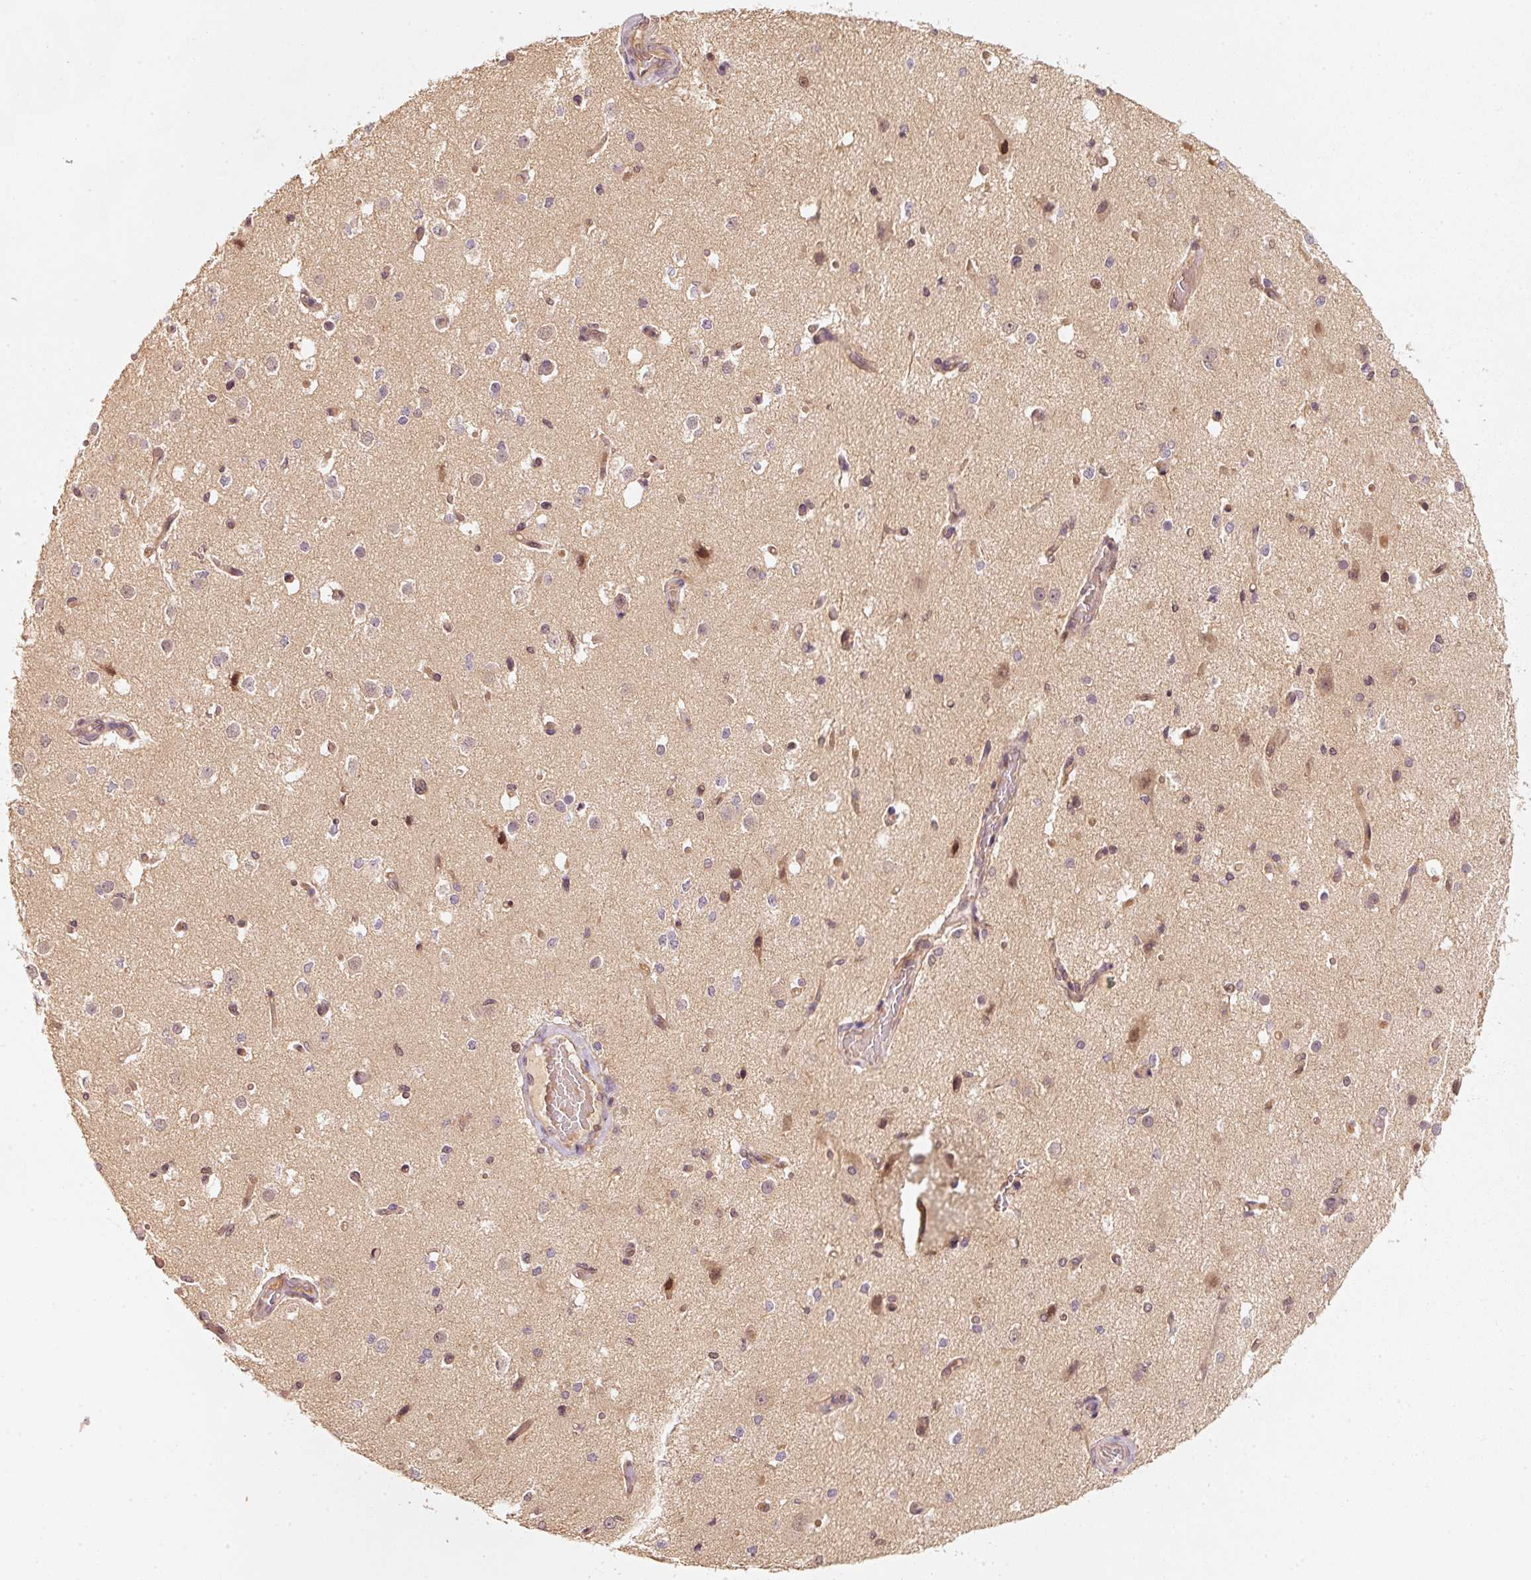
{"staining": {"intensity": "weak", "quantity": ">75%", "location": "cytoplasmic/membranous"}, "tissue": "cerebral cortex", "cell_type": "Endothelial cells", "image_type": "normal", "snomed": [{"axis": "morphology", "description": "Normal tissue, NOS"}, {"axis": "morphology", "description": "Inflammation, NOS"}, {"axis": "topography", "description": "Cerebral cortex"}], "caption": "A photomicrograph of cerebral cortex stained for a protein demonstrates weak cytoplasmic/membranous brown staining in endothelial cells. (DAB (3,3'-diaminobenzidine) IHC, brown staining for protein, blue staining for nuclei).", "gene": "RRAS2", "patient": {"sex": "male", "age": 6}}